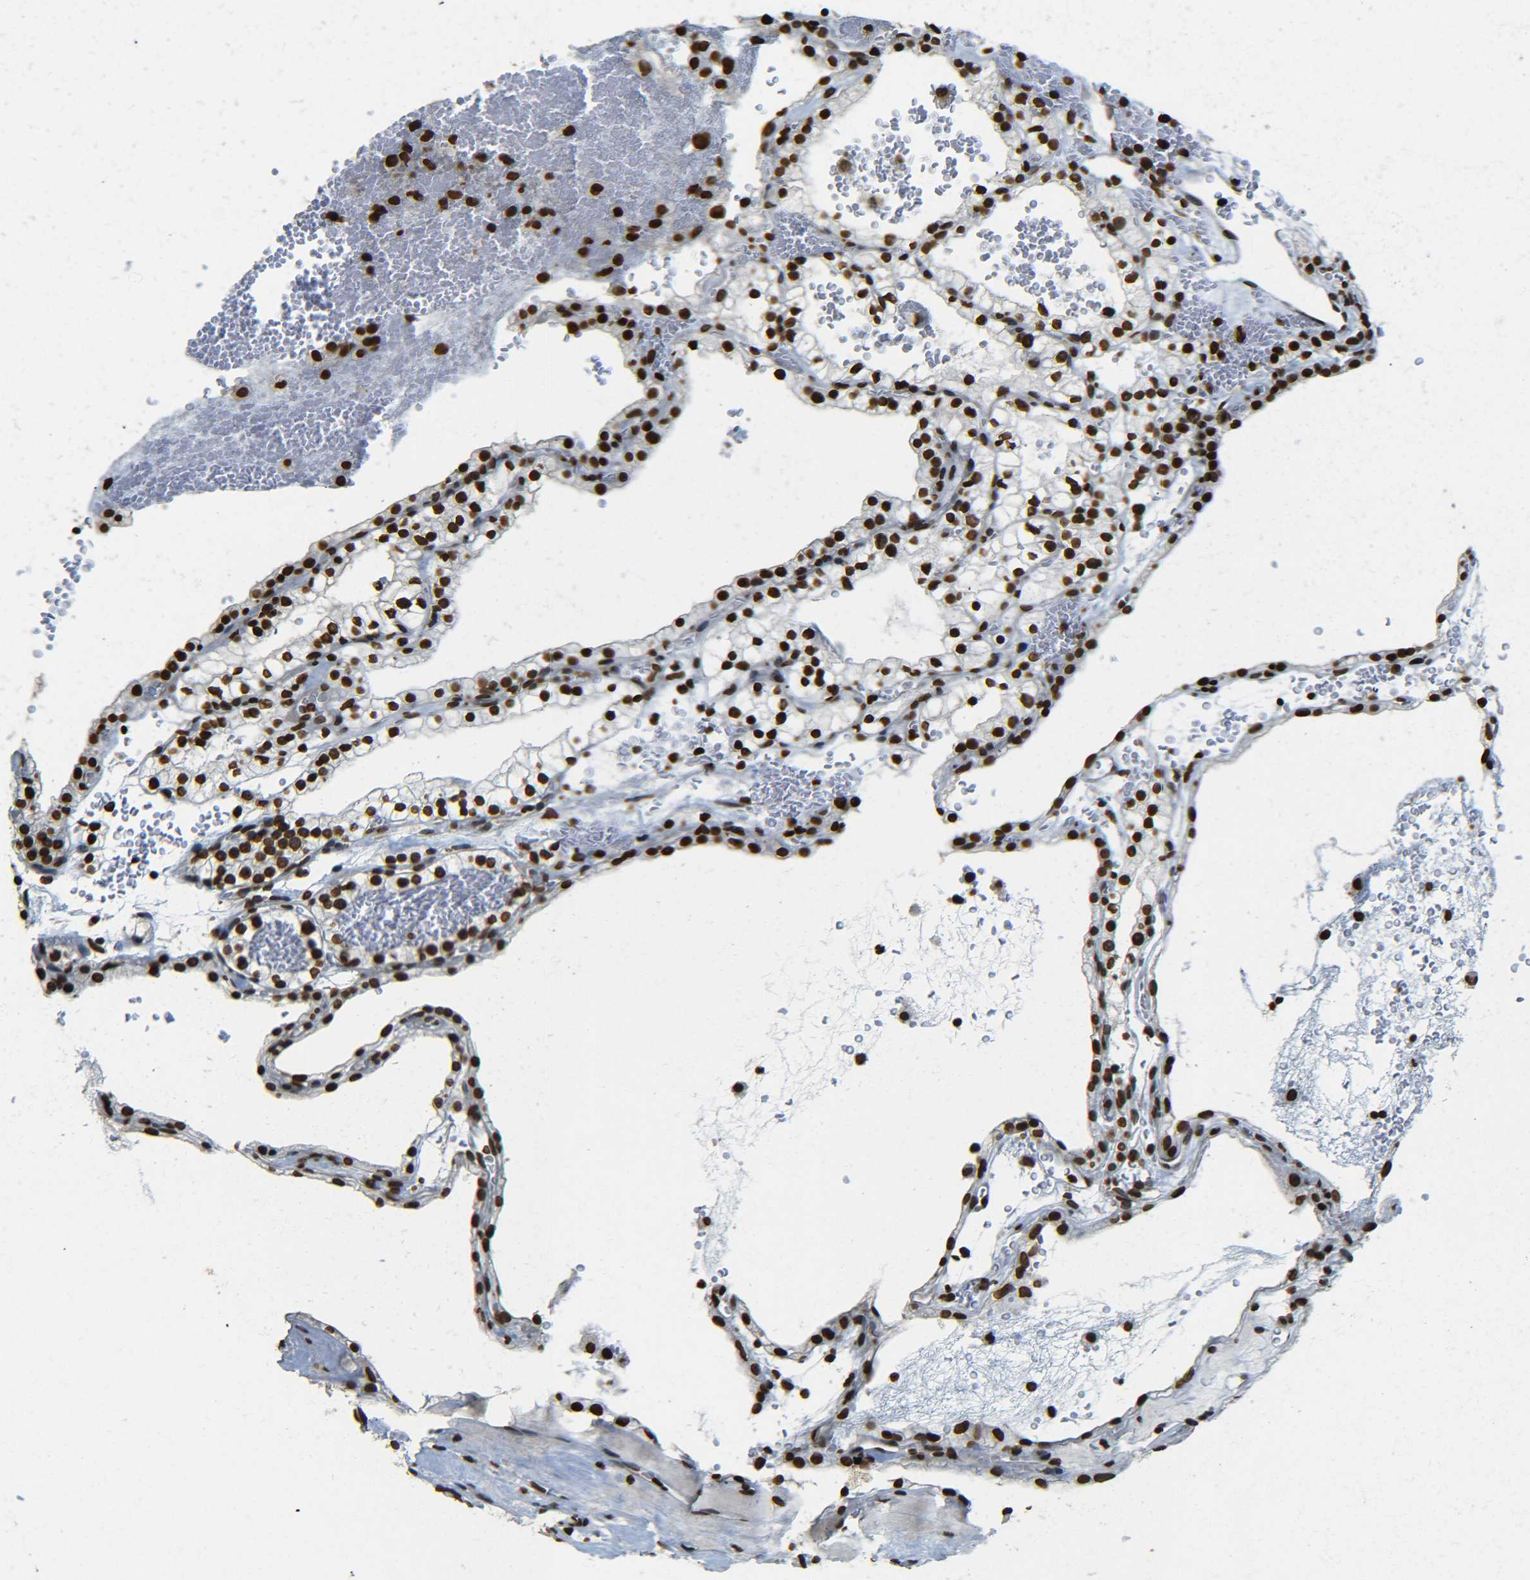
{"staining": {"intensity": "strong", "quantity": ">75%", "location": "nuclear"}, "tissue": "renal cancer", "cell_type": "Tumor cells", "image_type": "cancer", "snomed": [{"axis": "morphology", "description": "Adenocarcinoma, NOS"}, {"axis": "topography", "description": "Kidney"}], "caption": "Renal cancer (adenocarcinoma) was stained to show a protein in brown. There is high levels of strong nuclear positivity in approximately >75% of tumor cells.", "gene": "H4C16", "patient": {"sex": "female", "age": 41}}